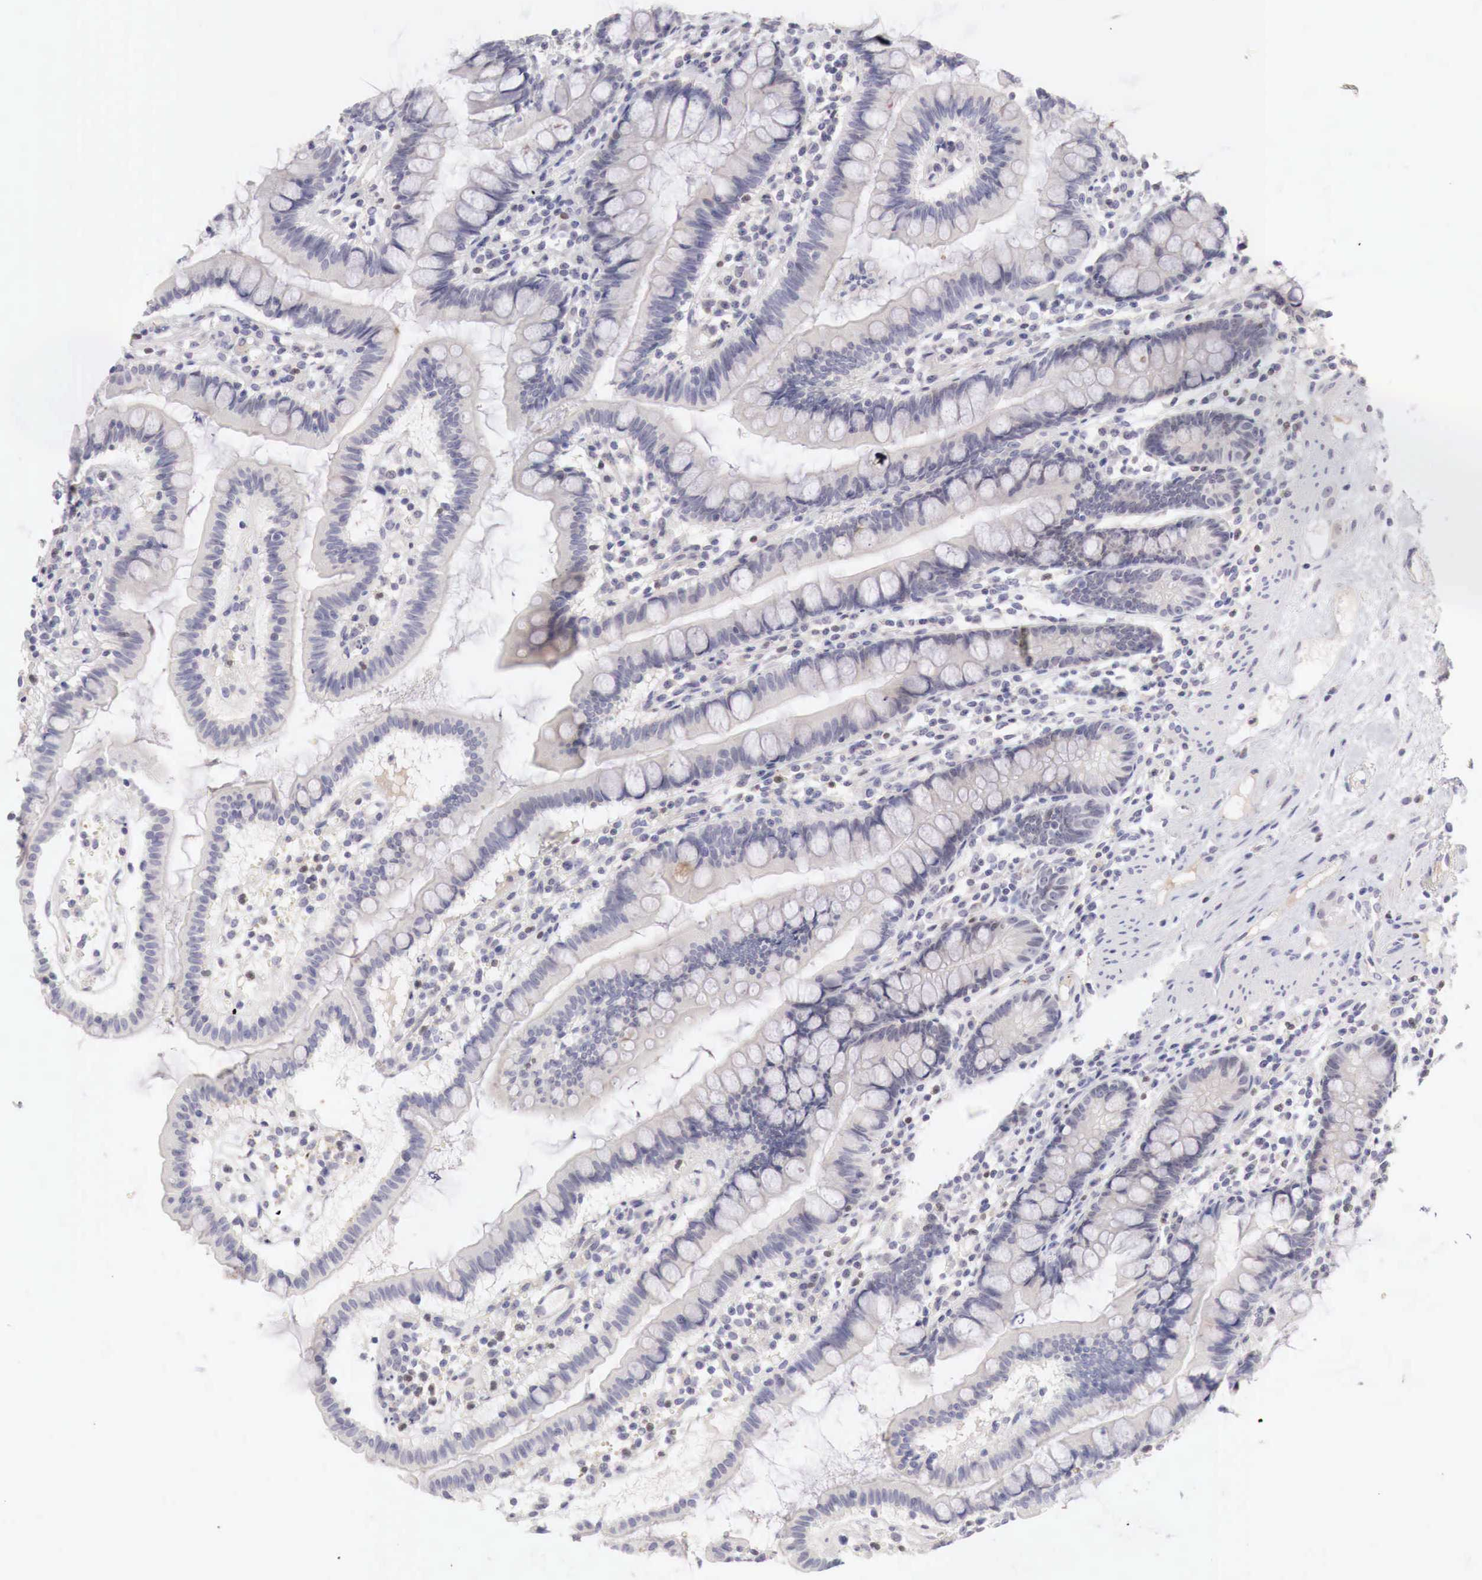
{"staining": {"intensity": "negative", "quantity": "none", "location": "none"}, "tissue": "small intestine", "cell_type": "Glandular cells", "image_type": "normal", "snomed": [{"axis": "morphology", "description": "Normal tissue, NOS"}, {"axis": "topography", "description": "Small intestine"}], "caption": "Human small intestine stained for a protein using immunohistochemistry shows no staining in glandular cells.", "gene": "GATA1", "patient": {"sex": "female", "age": 51}}